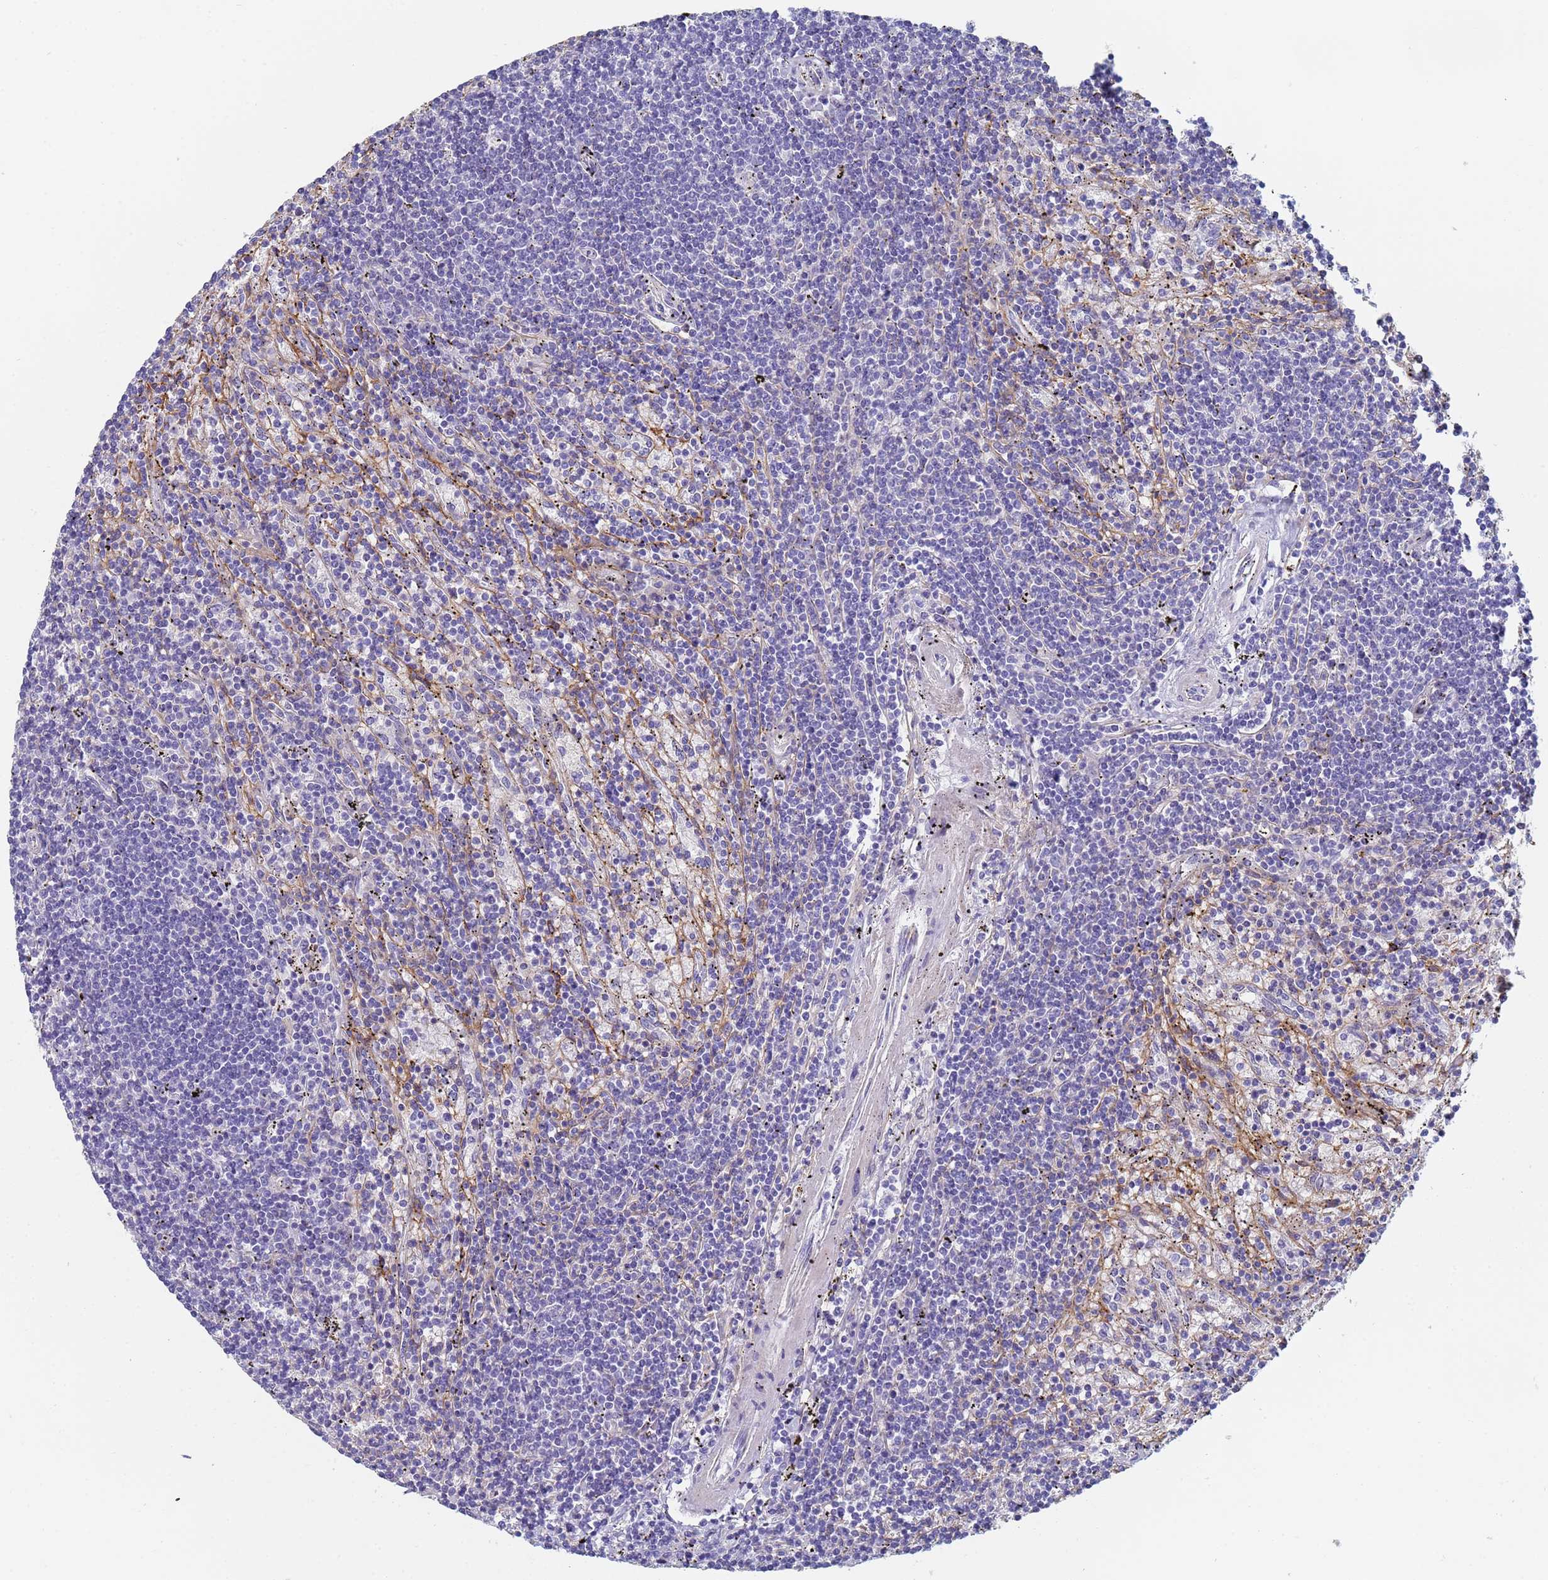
{"staining": {"intensity": "negative", "quantity": "none", "location": "none"}, "tissue": "lymphoma", "cell_type": "Tumor cells", "image_type": "cancer", "snomed": [{"axis": "morphology", "description": "Malignant lymphoma, non-Hodgkin's type, Low grade"}, {"axis": "topography", "description": "Spleen"}], "caption": "There is no significant positivity in tumor cells of lymphoma.", "gene": "ABCA8", "patient": {"sex": "male", "age": 76}}